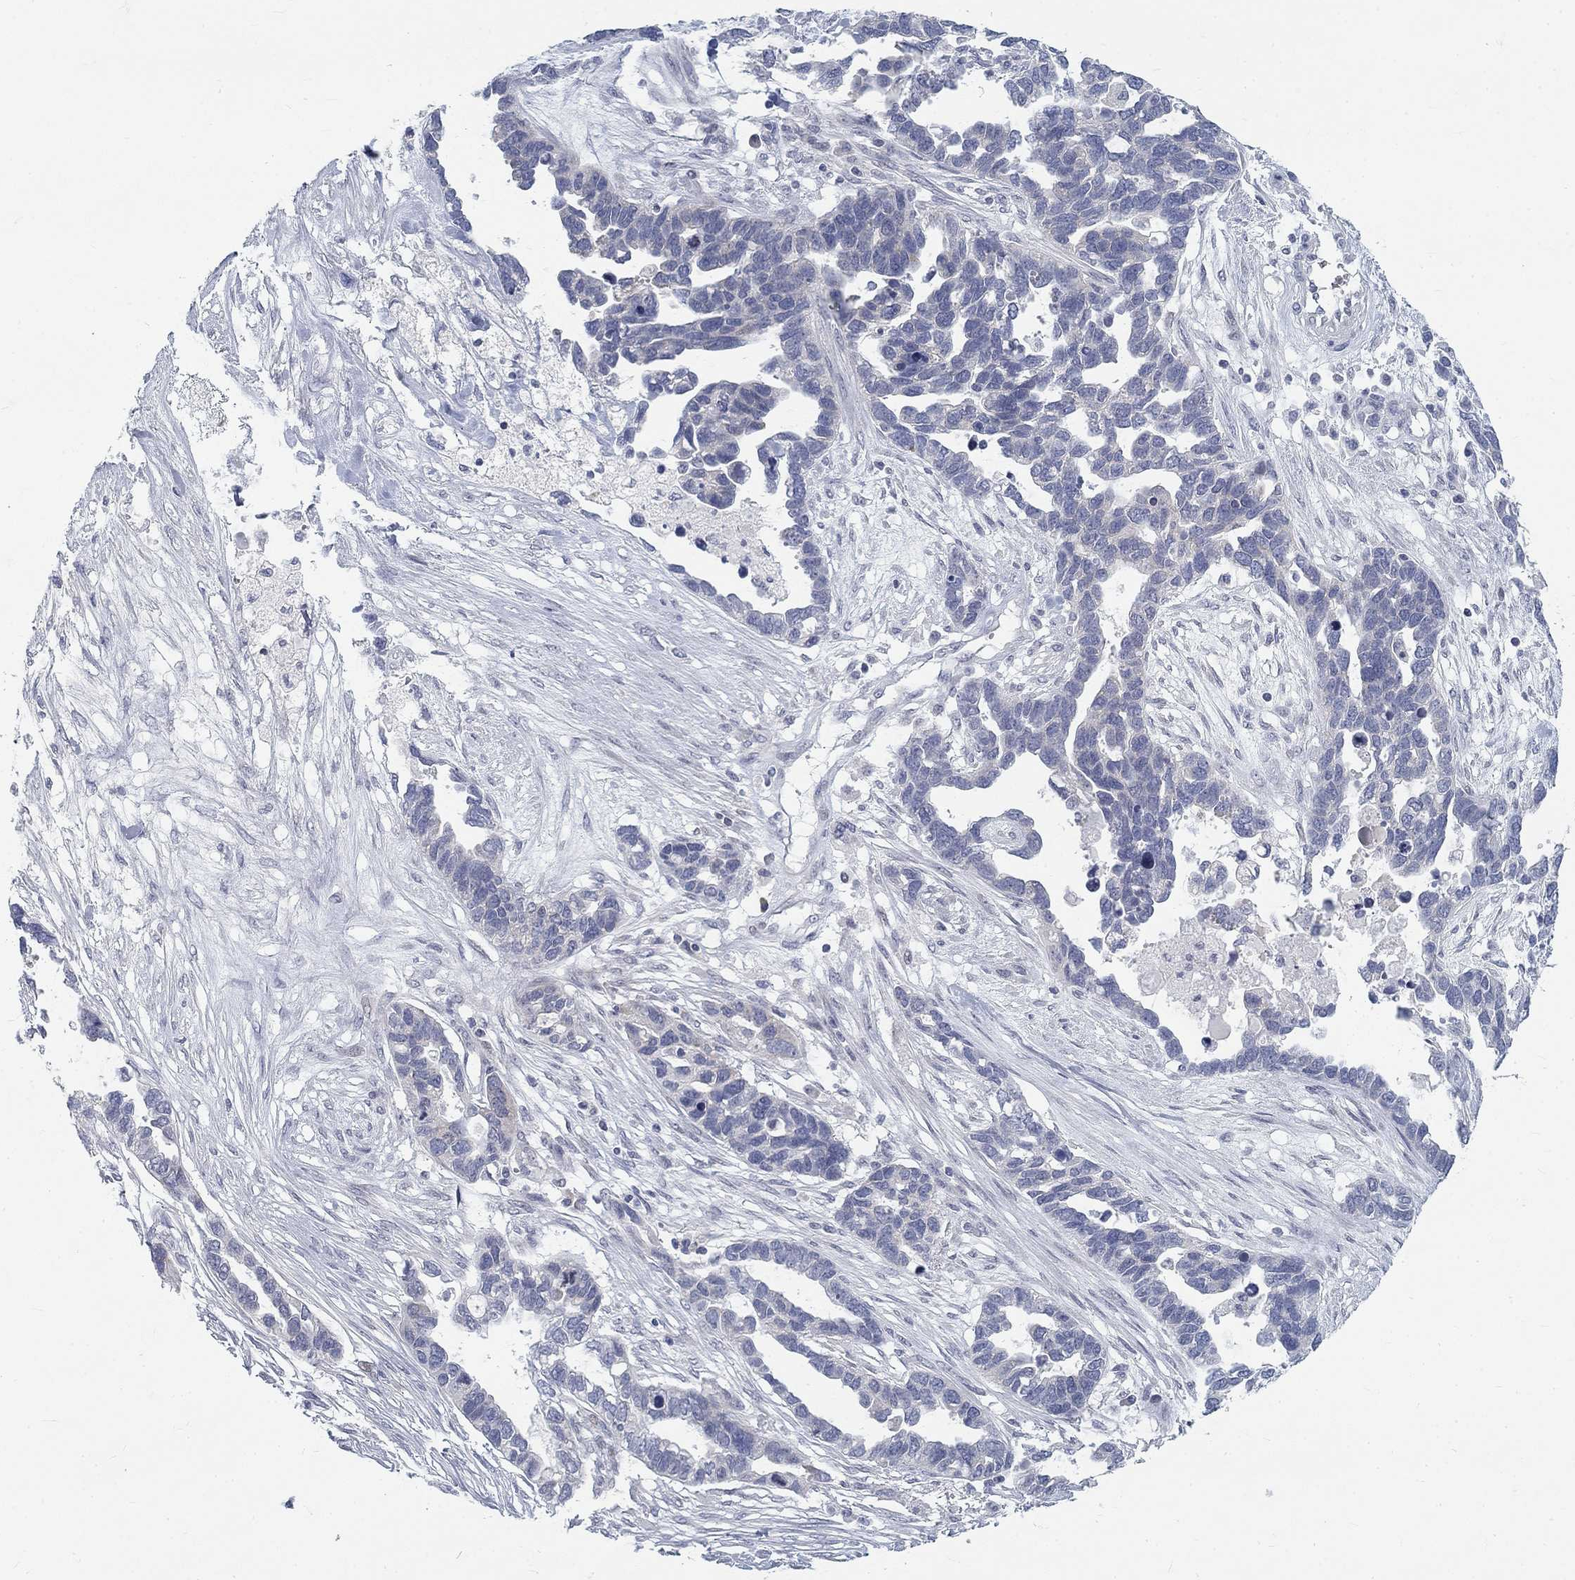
{"staining": {"intensity": "weak", "quantity": "<25%", "location": "cytoplasmic/membranous"}, "tissue": "ovarian cancer", "cell_type": "Tumor cells", "image_type": "cancer", "snomed": [{"axis": "morphology", "description": "Cystadenocarcinoma, serous, NOS"}, {"axis": "topography", "description": "Ovary"}], "caption": "A photomicrograph of ovarian cancer stained for a protein demonstrates no brown staining in tumor cells.", "gene": "ATP1A3", "patient": {"sex": "female", "age": 54}}